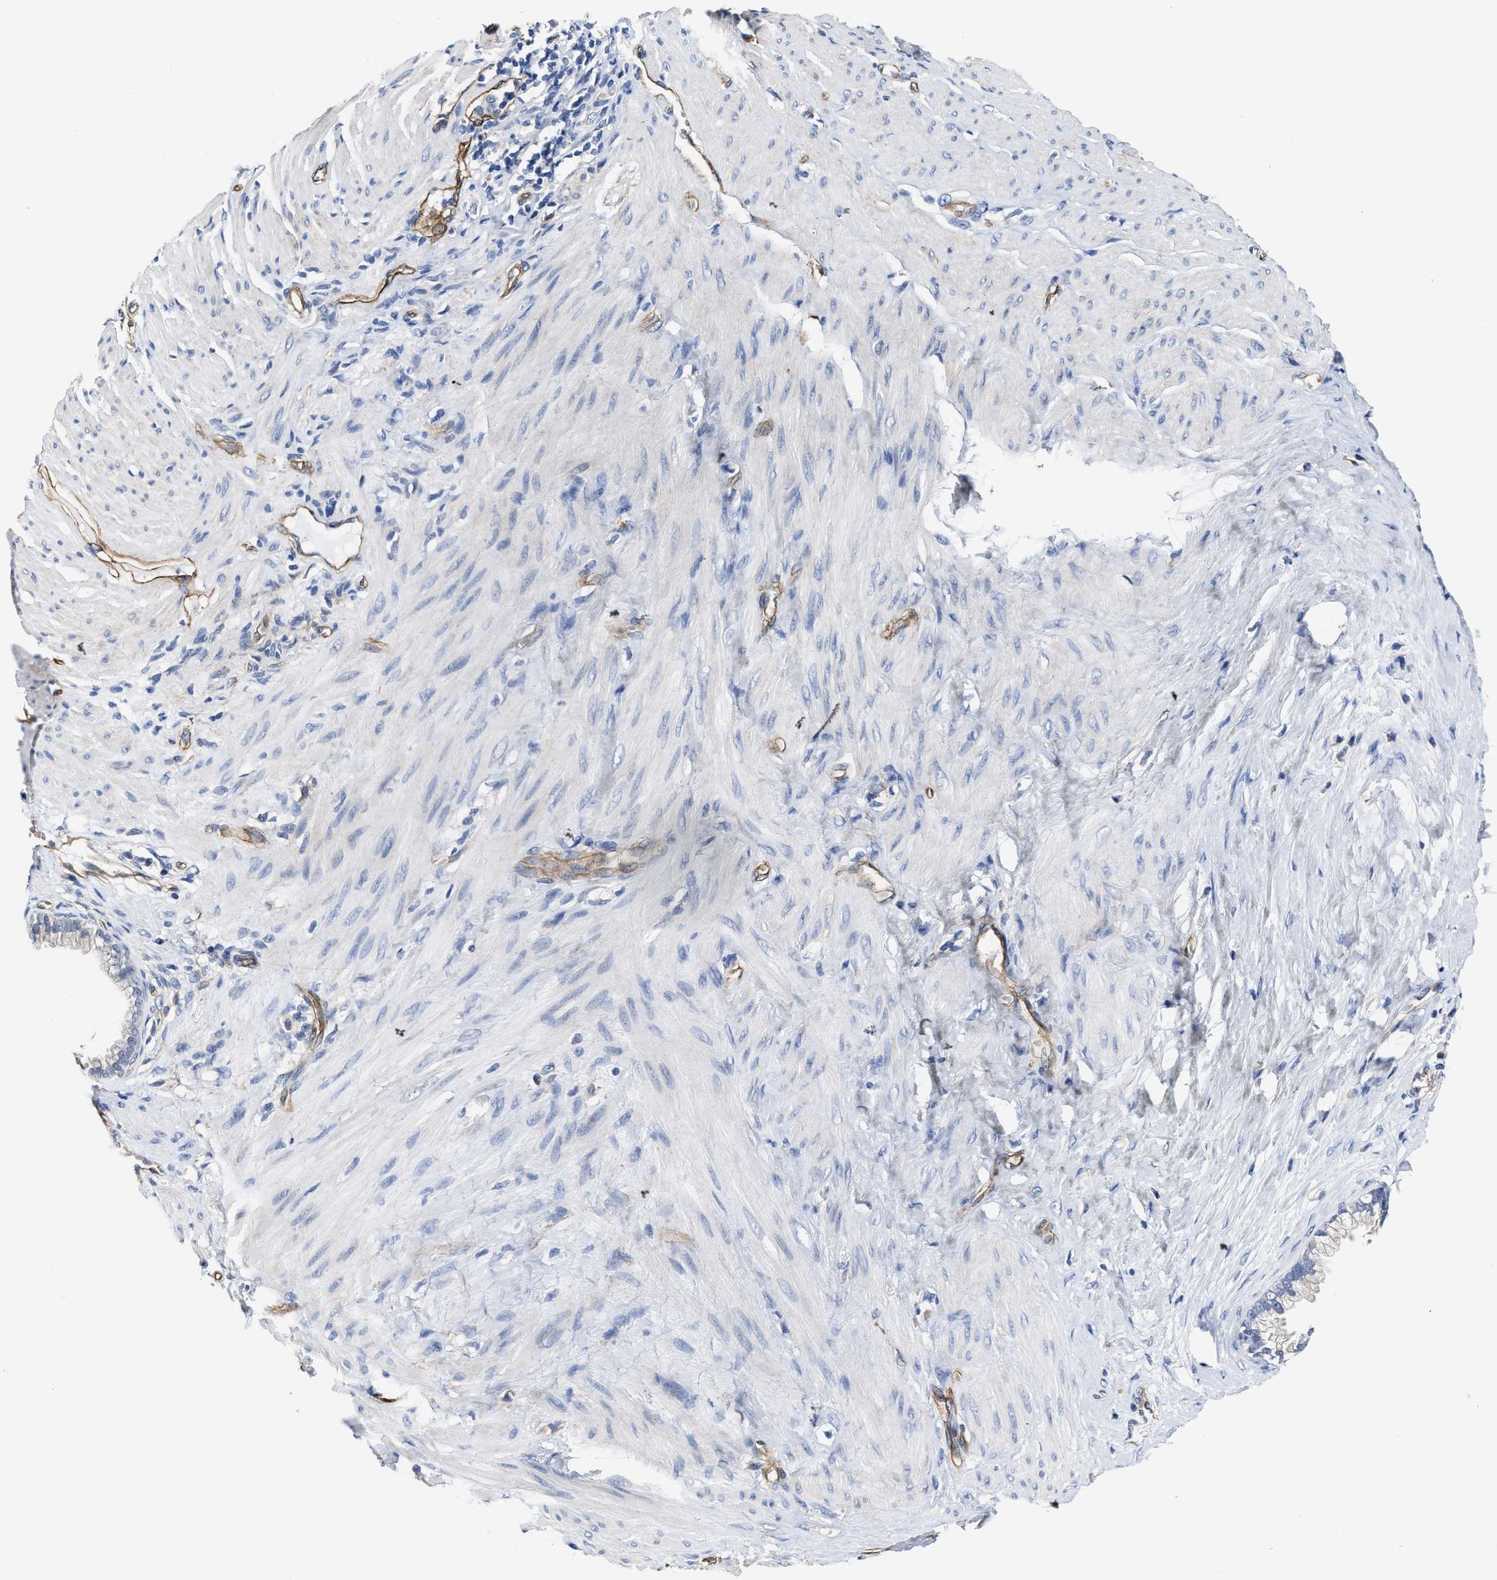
{"staining": {"intensity": "negative", "quantity": "none", "location": "none"}, "tissue": "pancreatic cancer", "cell_type": "Tumor cells", "image_type": "cancer", "snomed": [{"axis": "morphology", "description": "Adenocarcinoma, NOS"}, {"axis": "topography", "description": "Pancreas"}], "caption": "Tumor cells show no significant expression in adenocarcinoma (pancreatic). (Brightfield microscopy of DAB immunohistochemistry at high magnification).", "gene": "C22orf42", "patient": {"sex": "male", "age": 69}}